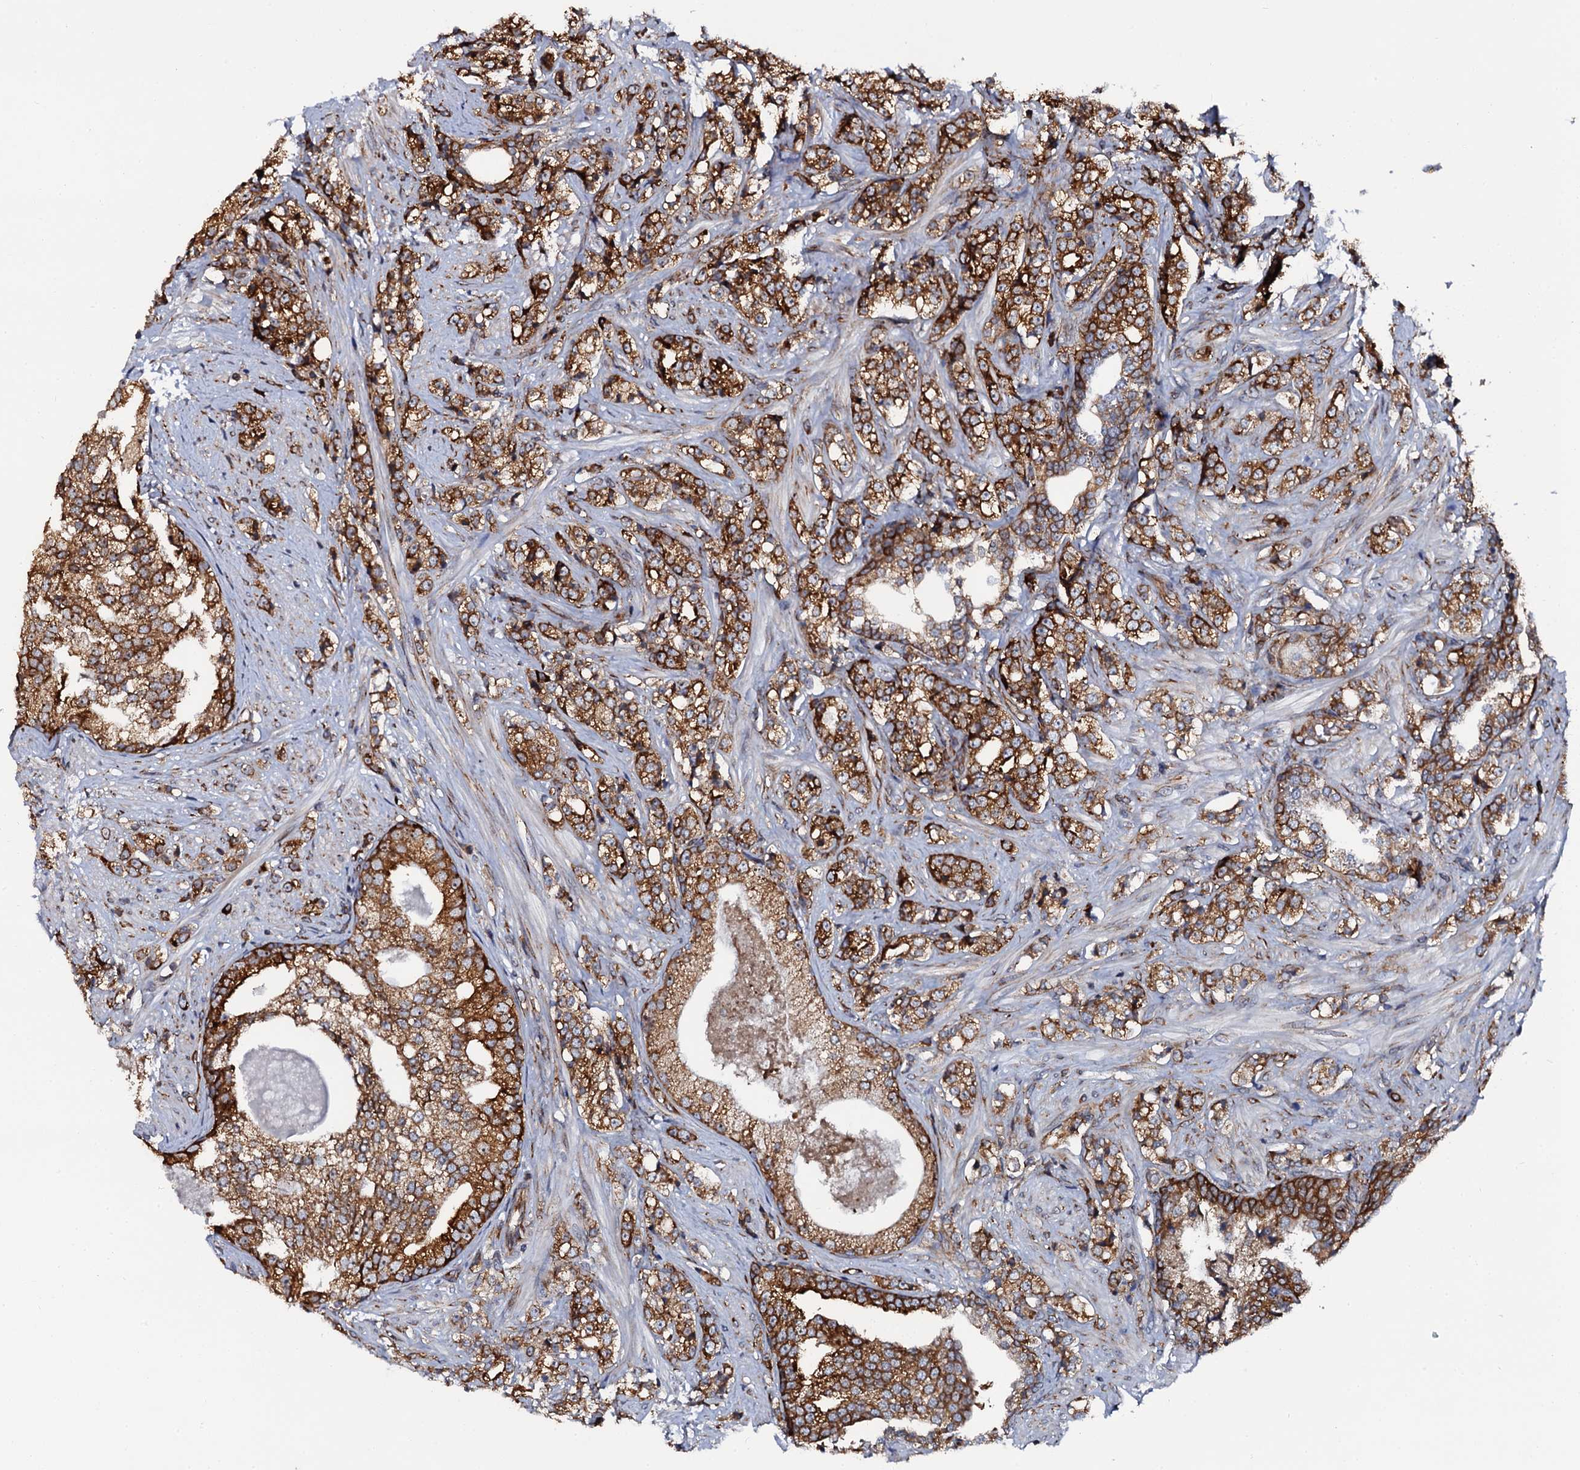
{"staining": {"intensity": "strong", "quantity": ">75%", "location": "cytoplasmic/membranous"}, "tissue": "prostate cancer", "cell_type": "Tumor cells", "image_type": "cancer", "snomed": [{"axis": "morphology", "description": "Adenocarcinoma, High grade"}, {"axis": "topography", "description": "Prostate"}], "caption": "The image demonstrates a brown stain indicating the presence of a protein in the cytoplasmic/membranous of tumor cells in prostate high-grade adenocarcinoma. (Brightfield microscopy of DAB IHC at high magnification).", "gene": "SPTY2D1", "patient": {"sex": "male", "age": 69}}